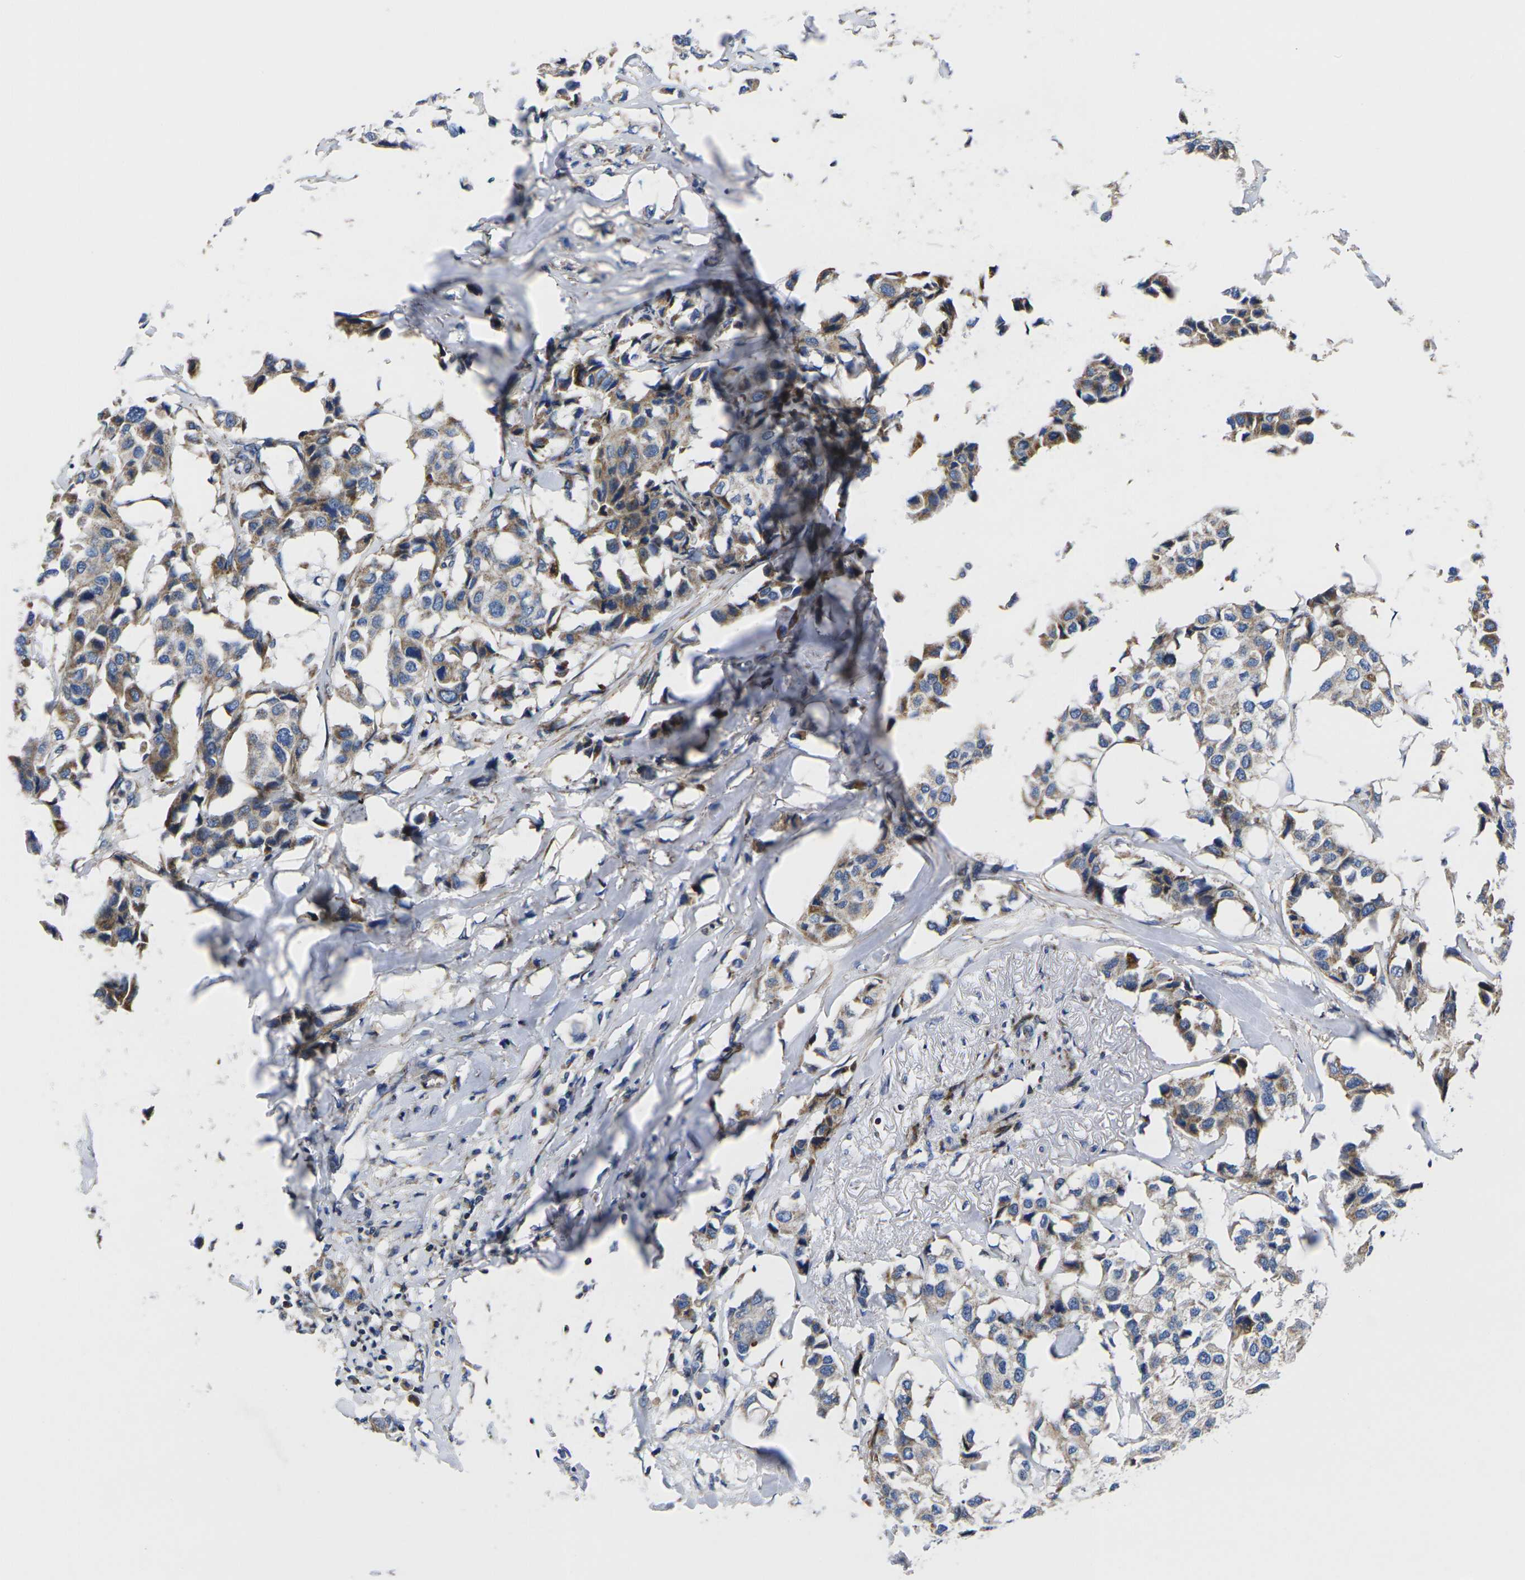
{"staining": {"intensity": "moderate", "quantity": "25%-75%", "location": "cytoplasmic/membranous"}, "tissue": "breast cancer", "cell_type": "Tumor cells", "image_type": "cancer", "snomed": [{"axis": "morphology", "description": "Duct carcinoma"}, {"axis": "topography", "description": "Breast"}], "caption": "The photomicrograph displays staining of breast intraductal carcinoma, revealing moderate cytoplasmic/membranous protein staining (brown color) within tumor cells. (brown staining indicates protein expression, while blue staining denotes nuclei).", "gene": "GPR4", "patient": {"sex": "female", "age": 80}}